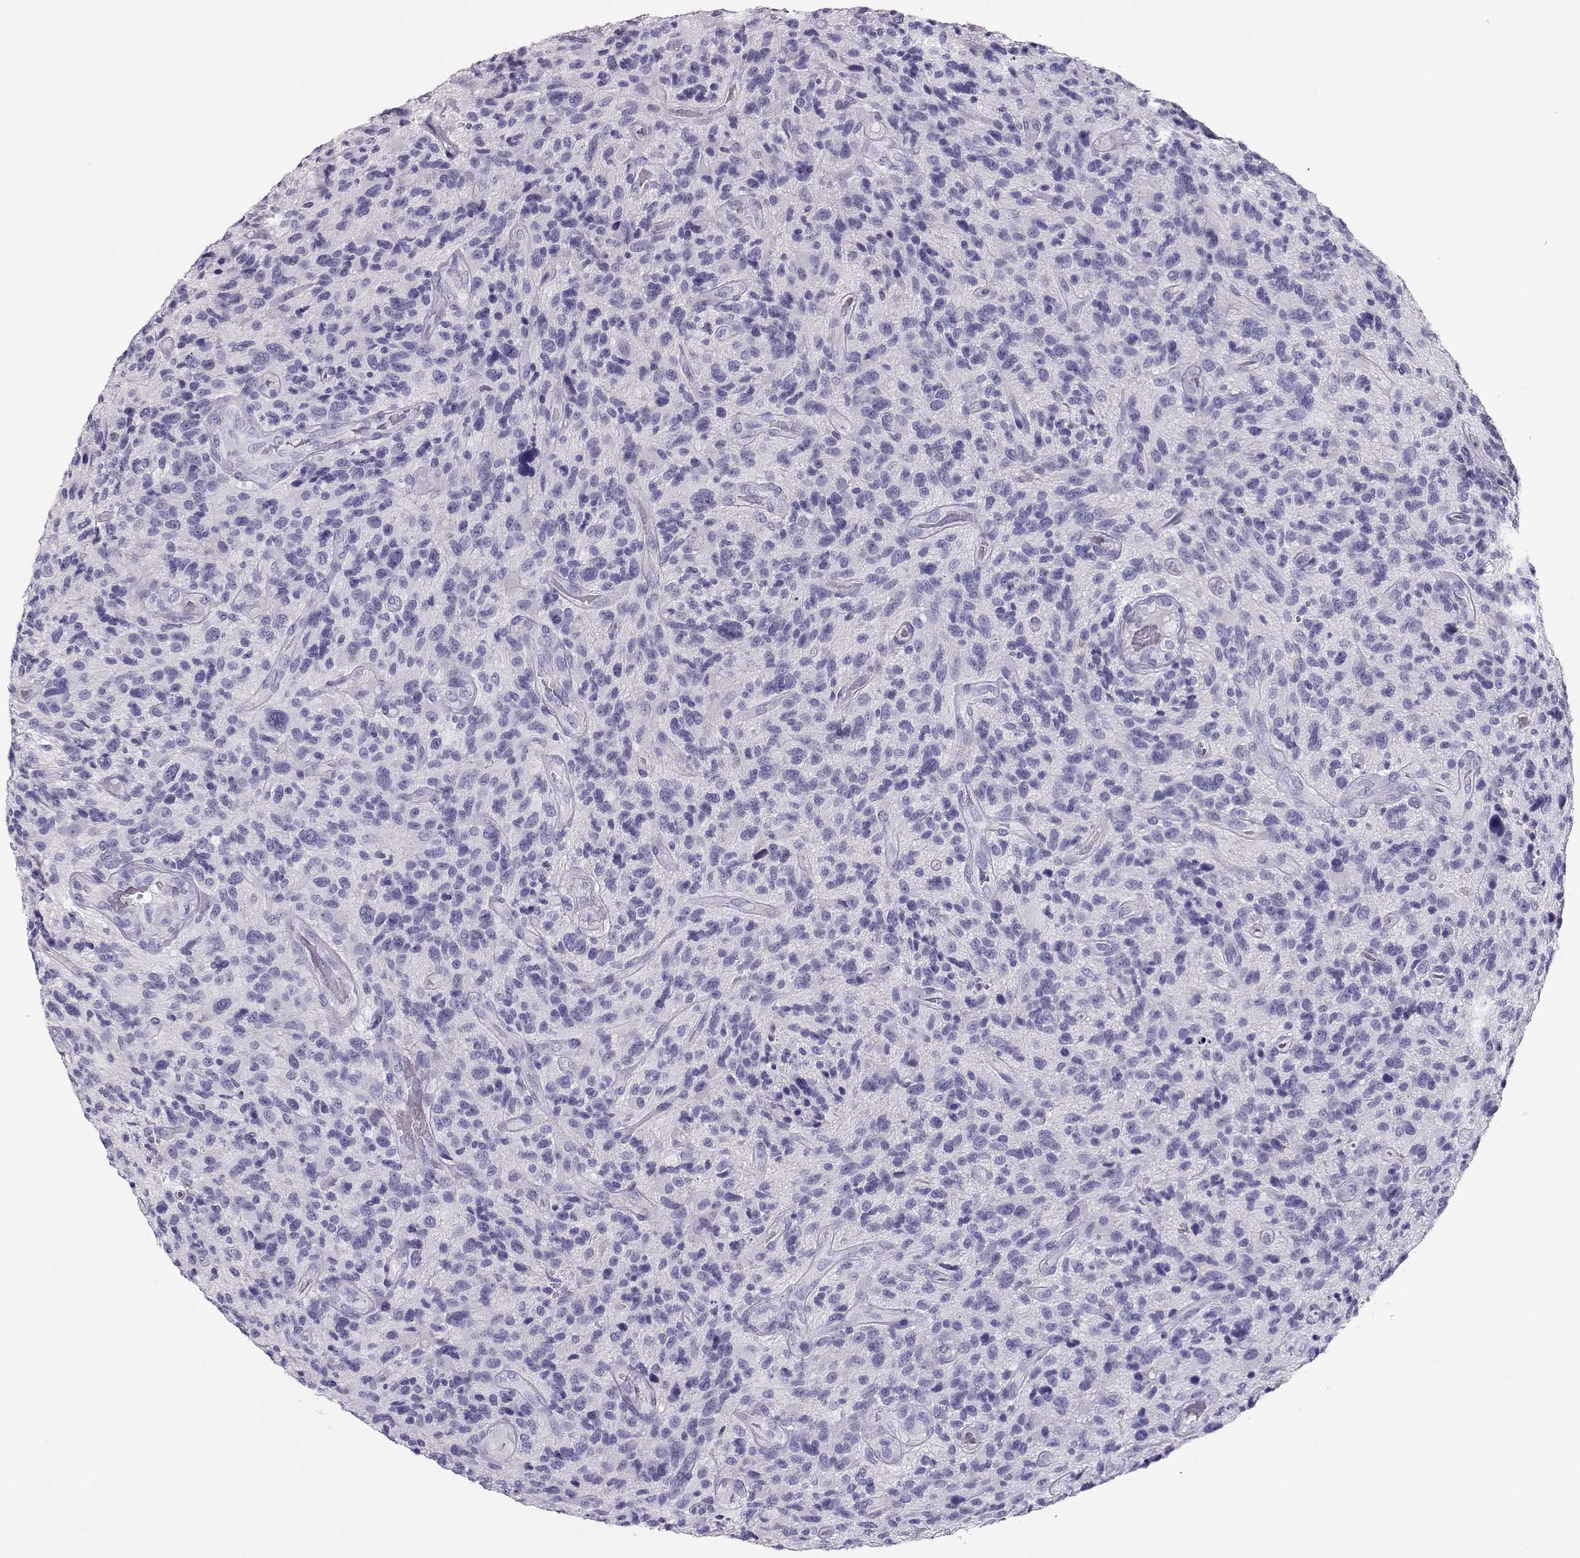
{"staining": {"intensity": "negative", "quantity": "none", "location": "none"}, "tissue": "glioma", "cell_type": "Tumor cells", "image_type": "cancer", "snomed": [{"axis": "morphology", "description": "Glioma, malignant, High grade"}, {"axis": "topography", "description": "Brain"}], "caption": "Immunohistochemical staining of human glioma exhibits no significant expression in tumor cells. Brightfield microscopy of IHC stained with DAB (brown) and hematoxylin (blue), captured at high magnification.", "gene": "CRX", "patient": {"sex": "male", "age": 47}}